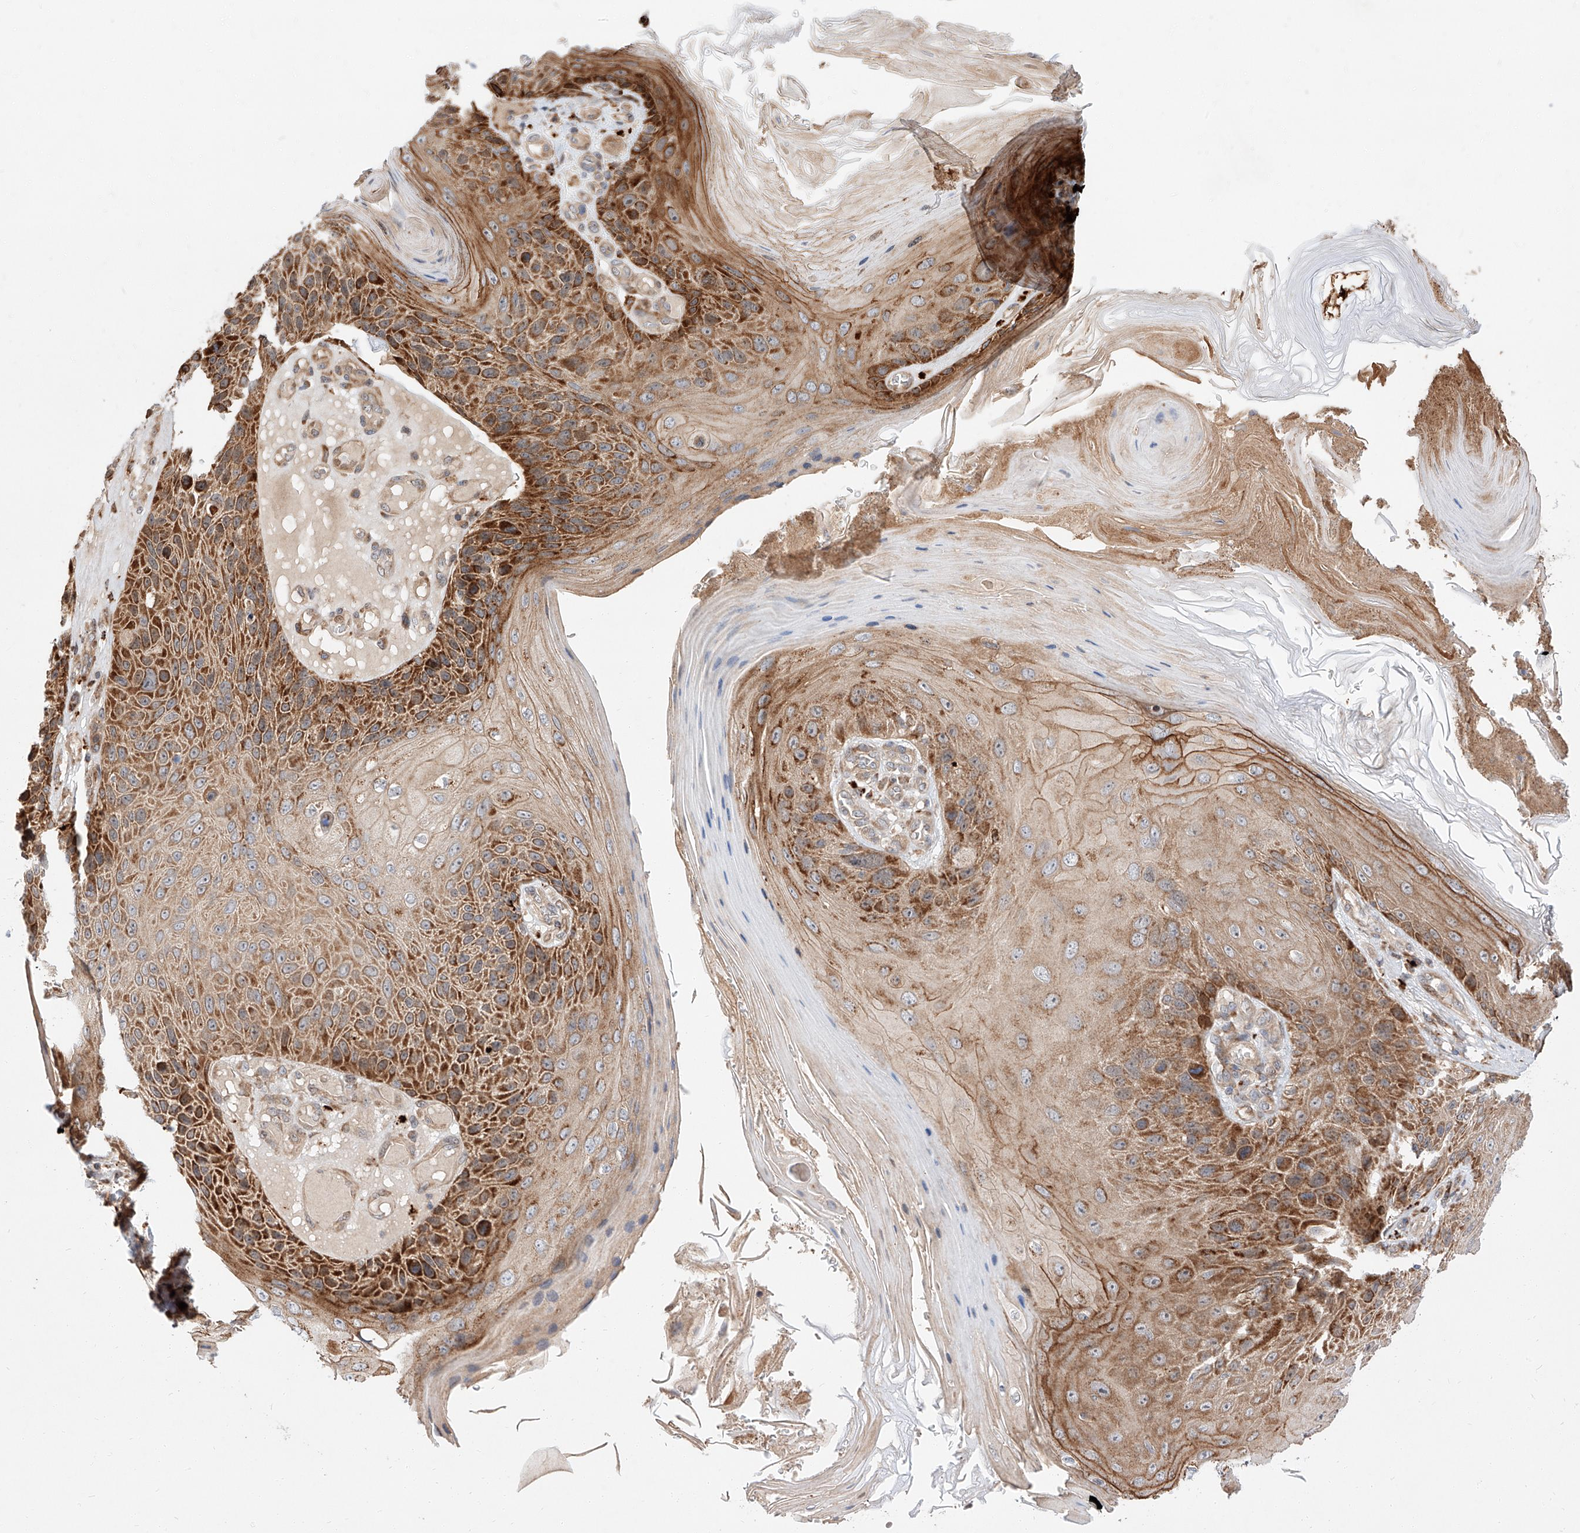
{"staining": {"intensity": "strong", "quantity": "25%-75%", "location": "cytoplasmic/membranous"}, "tissue": "skin cancer", "cell_type": "Tumor cells", "image_type": "cancer", "snomed": [{"axis": "morphology", "description": "Squamous cell carcinoma, NOS"}, {"axis": "topography", "description": "Skin"}], "caption": "Squamous cell carcinoma (skin) was stained to show a protein in brown. There is high levels of strong cytoplasmic/membranous positivity in approximately 25%-75% of tumor cells.", "gene": "DIRAS3", "patient": {"sex": "female", "age": 88}}